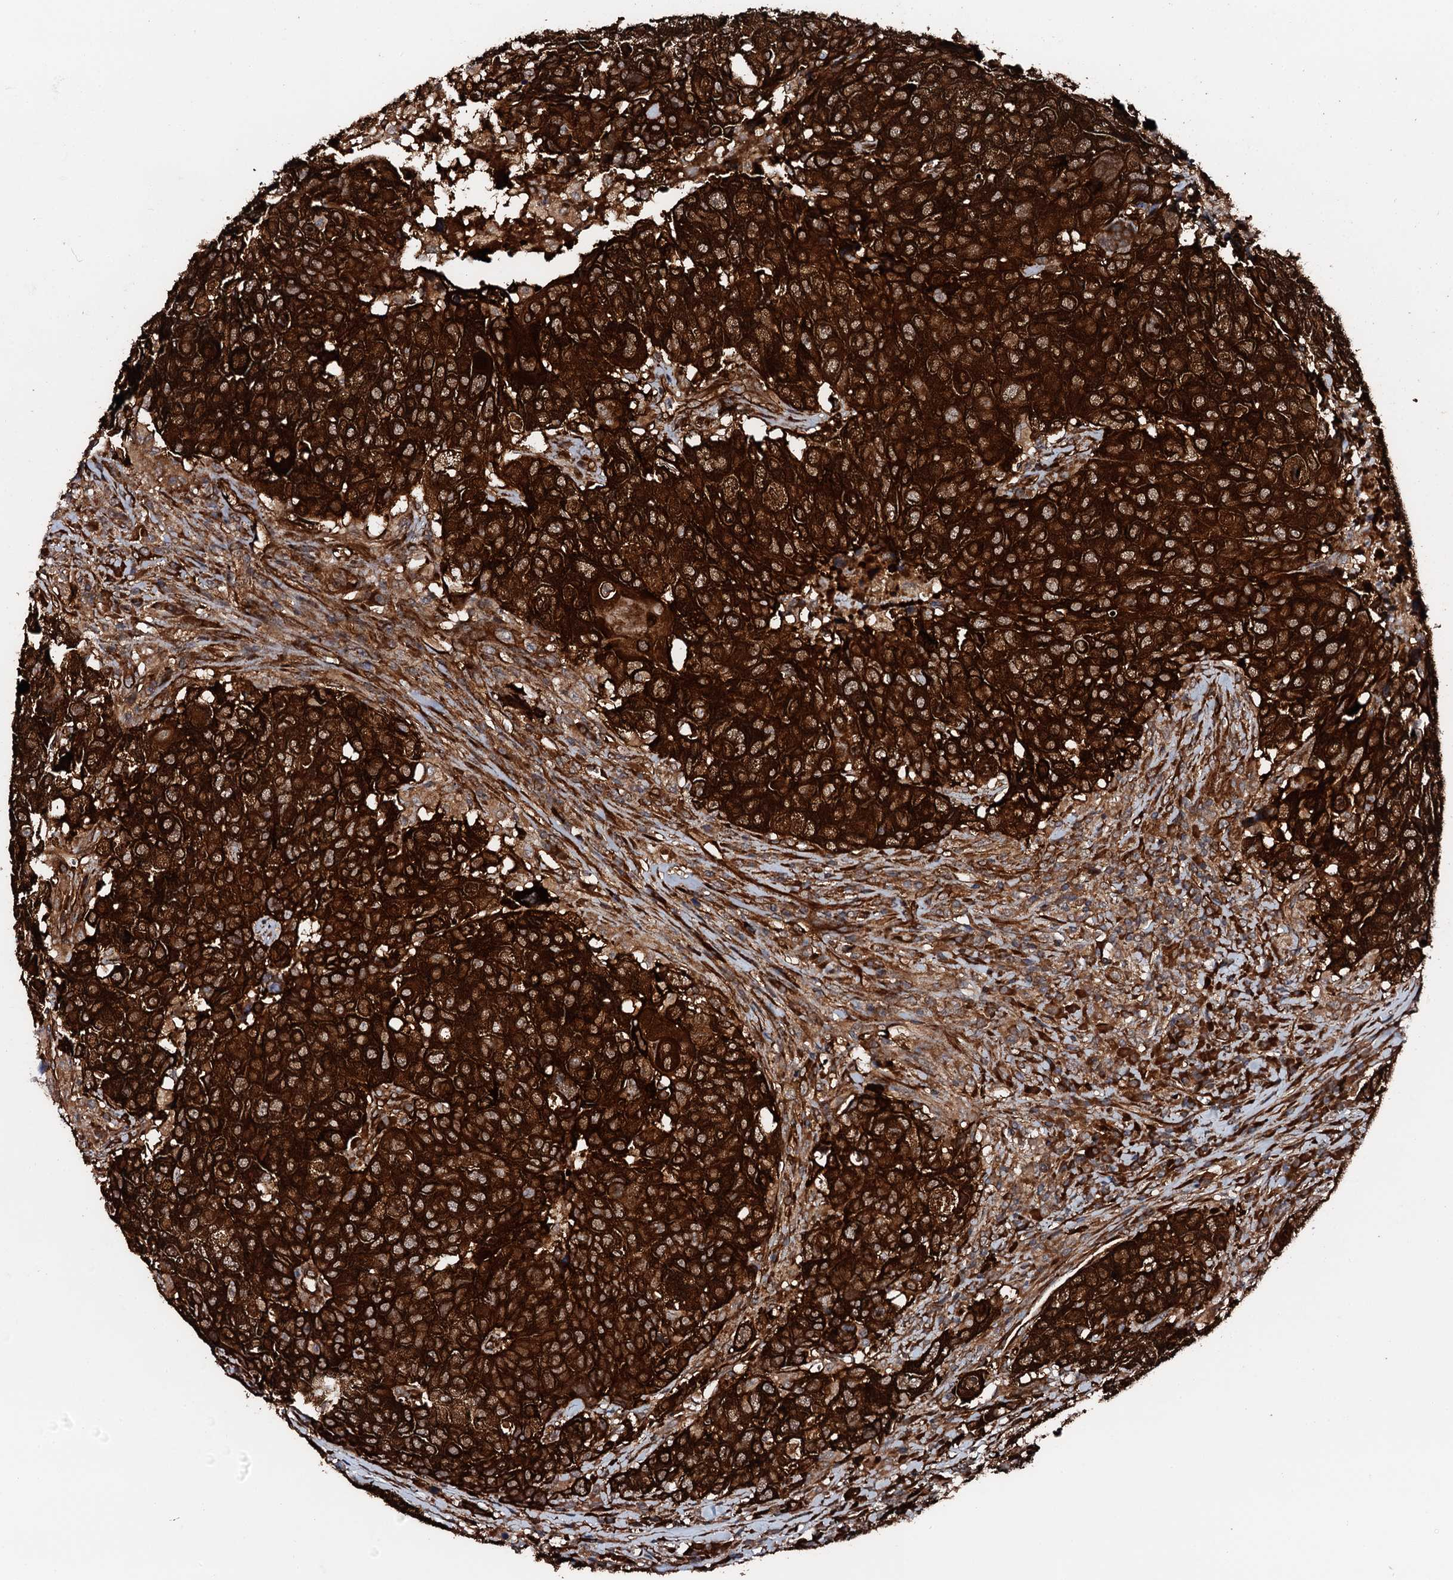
{"staining": {"intensity": "strong", "quantity": ">75%", "location": "cytoplasmic/membranous"}, "tissue": "head and neck cancer", "cell_type": "Tumor cells", "image_type": "cancer", "snomed": [{"axis": "morphology", "description": "Squamous cell carcinoma, NOS"}, {"axis": "topography", "description": "Head-Neck"}], "caption": "Tumor cells show strong cytoplasmic/membranous positivity in approximately >75% of cells in head and neck cancer (squamous cell carcinoma).", "gene": "FLYWCH1", "patient": {"sex": "male", "age": 66}}